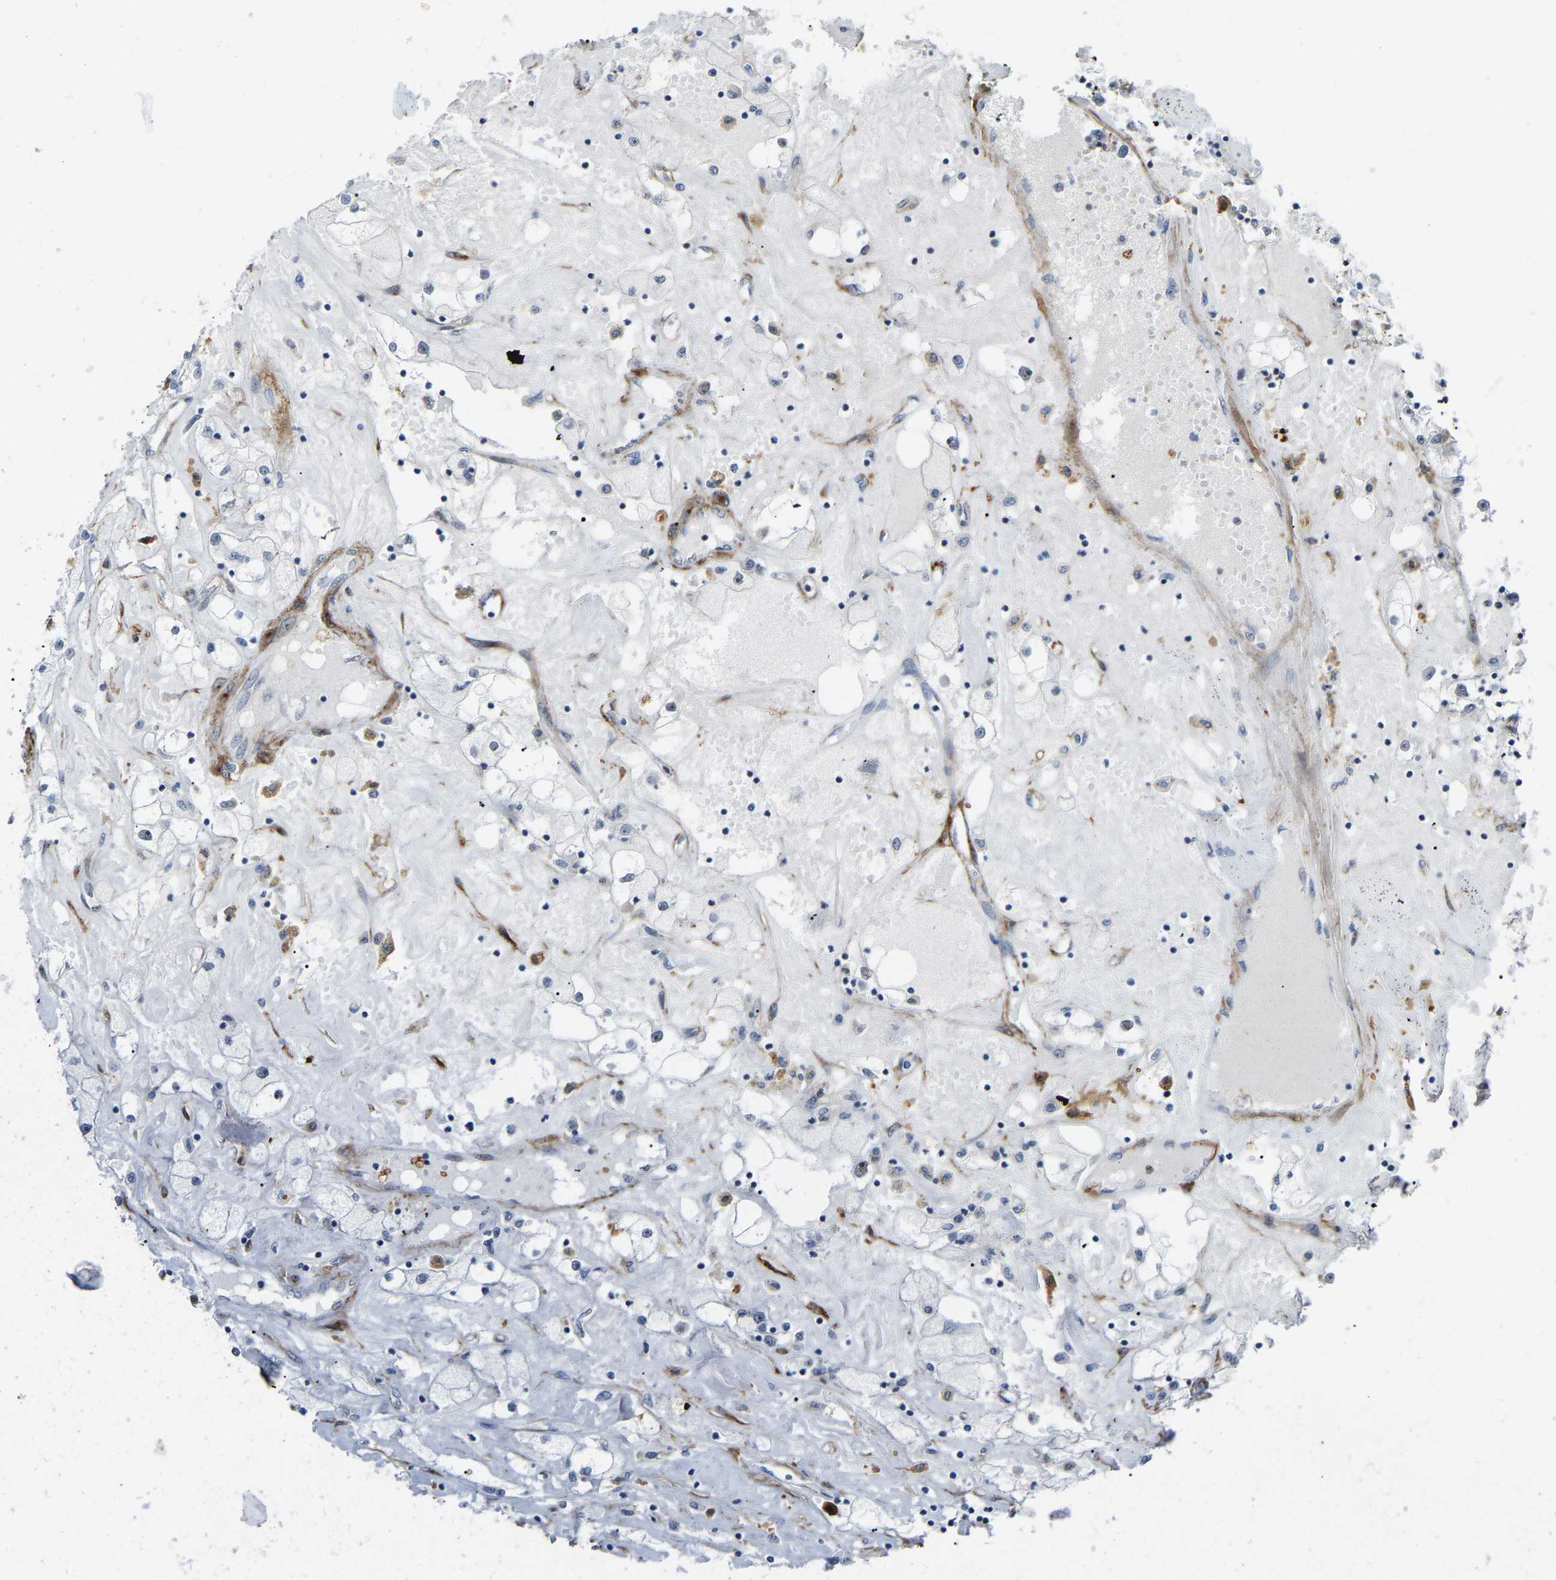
{"staining": {"intensity": "negative", "quantity": "none", "location": "none"}, "tissue": "renal cancer", "cell_type": "Tumor cells", "image_type": "cancer", "snomed": [{"axis": "morphology", "description": "Adenocarcinoma, NOS"}, {"axis": "topography", "description": "Kidney"}], "caption": "Adenocarcinoma (renal) stained for a protein using IHC shows no positivity tumor cells.", "gene": "DDX5", "patient": {"sex": "male", "age": 56}}